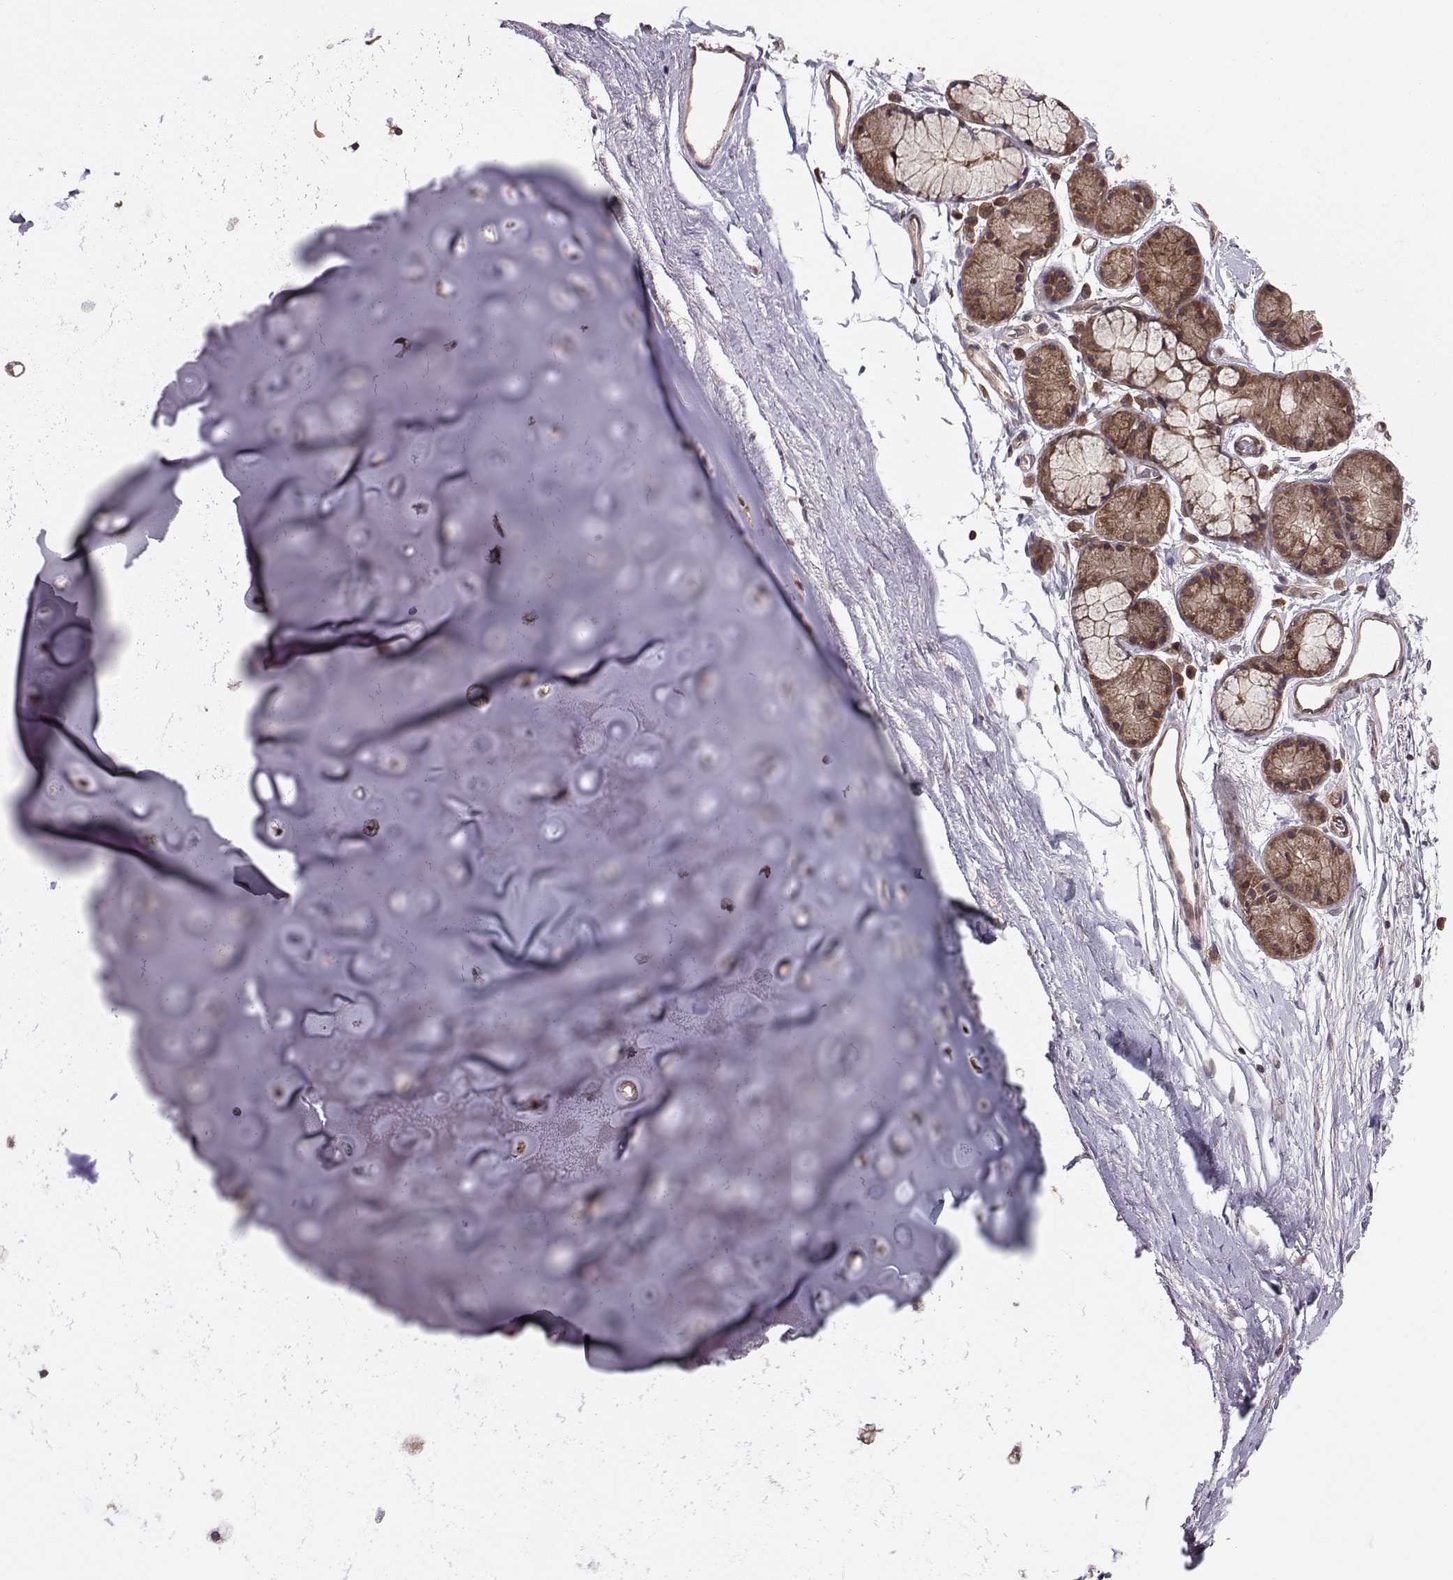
{"staining": {"intensity": "weak", "quantity": "25%-75%", "location": "nuclear"}, "tissue": "soft tissue", "cell_type": "Chondrocytes", "image_type": "normal", "snomed": [{"axis": "morphology", "description": "Normal tissue, NOS"}, {"axis": "topography", "description": "Cartilage tissue"}, {"axis": "topography", "description": "Bronchus"}], "caption": "Protein staining by immunohistochemistry (IHC) exhibits weak nuclear positivity in approximately 25%-75% of chondrocytes in normal soft tissue.", "gene": "PPP2R2A", "patient": {"sex": "female", "age": 79}}